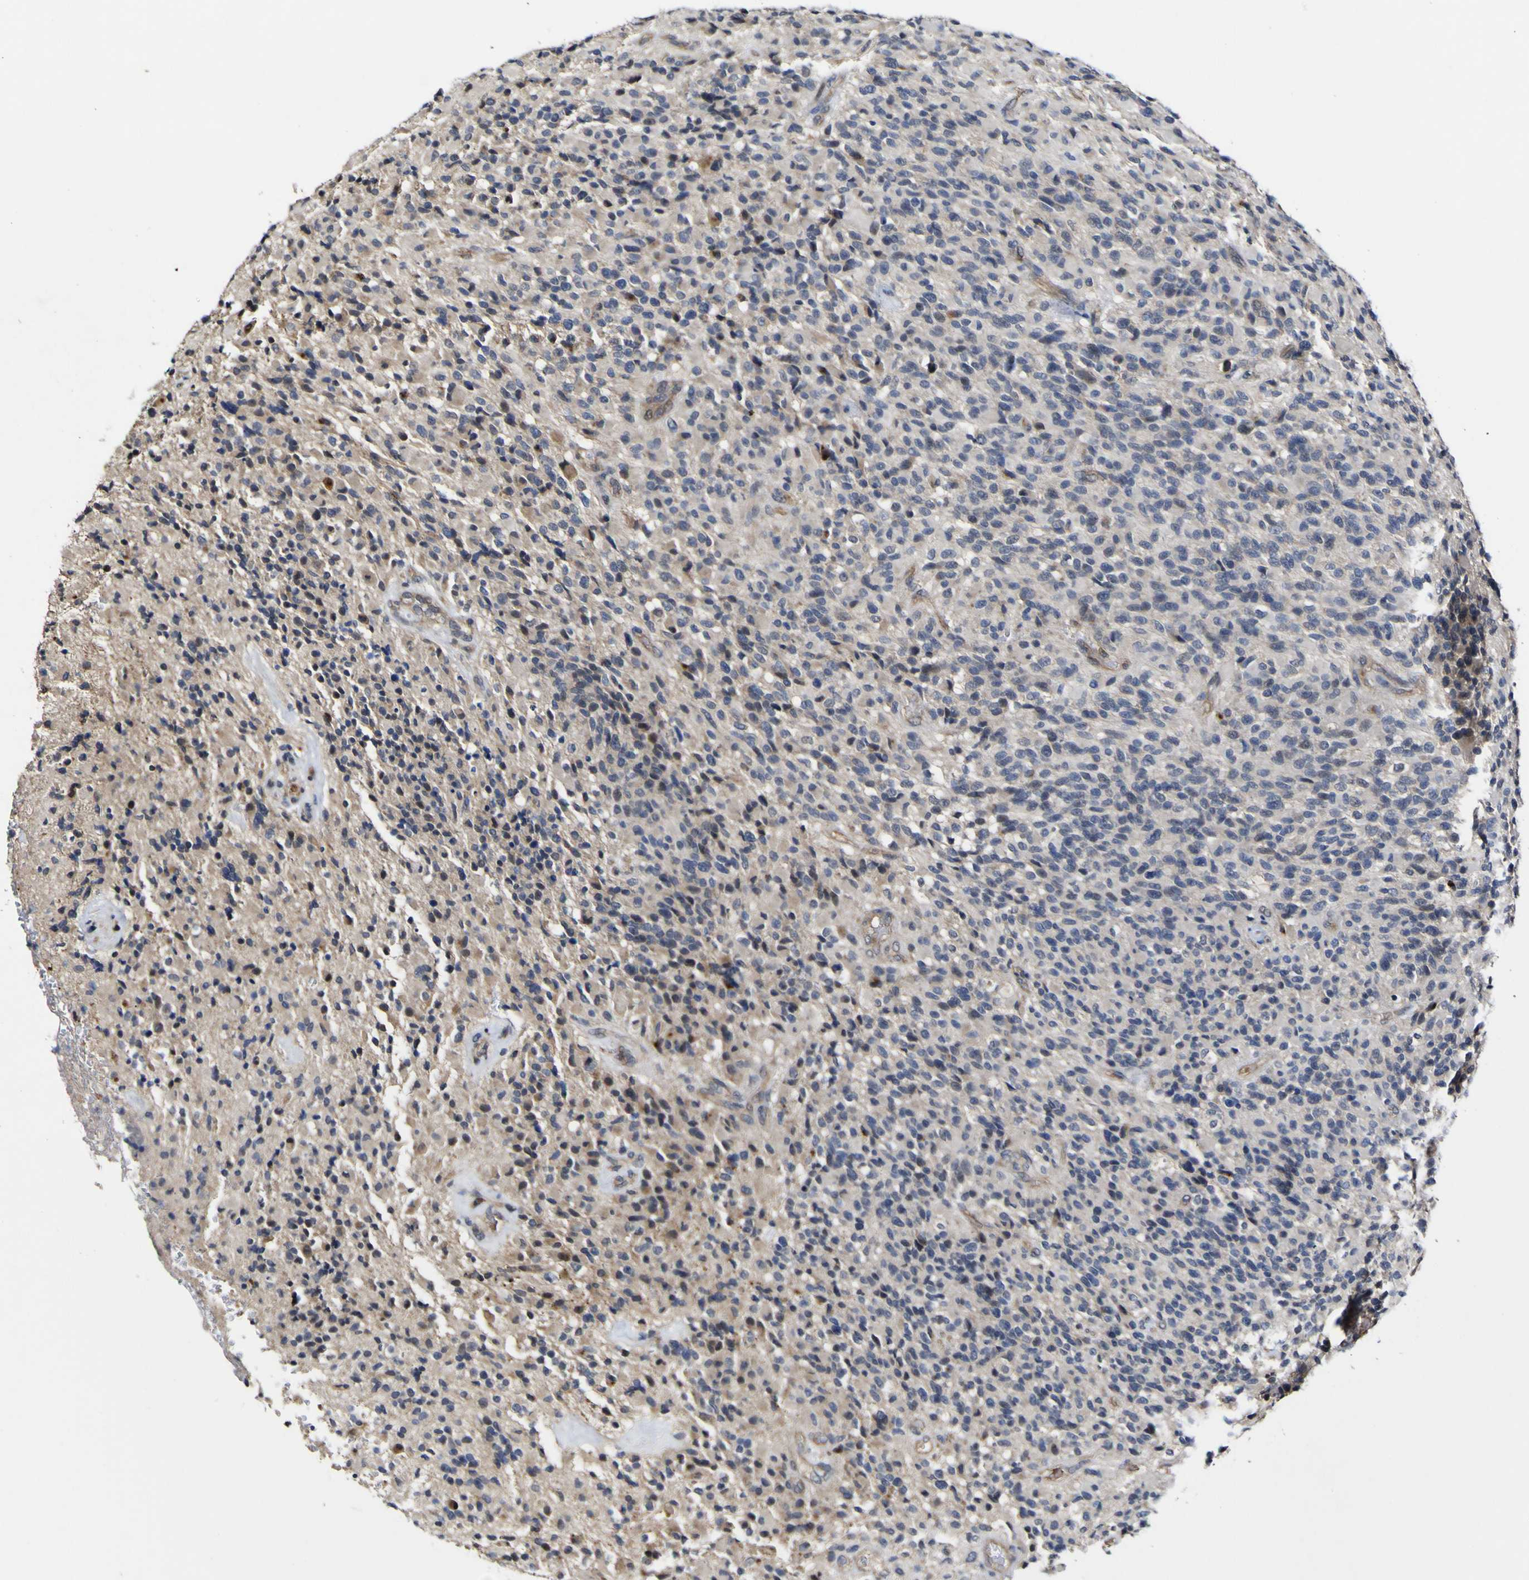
{"staining": {"intensity": "weak", "quantity": "25%-75%", "location": "cytoplasmic/membranous"}, "tissue": "glioma", "cell_type": "Tumor cells", "image_type": "cancer", "snomed": [{"axis": "morphology", "description": "Glioma, malignant, High grade"}, {"axis": "topography", "description": "Brain"}], "caption": "A histopathology image of human high-grade glioma (malignant) stained for a protein demonstrates weak cytoplasmic/membranous brown staining in tumor cells. (Brightfield microscopy of DAB IHC at high magnification).", "gene": "CCL2", "patient": {"sex": "male", "age": 71}}